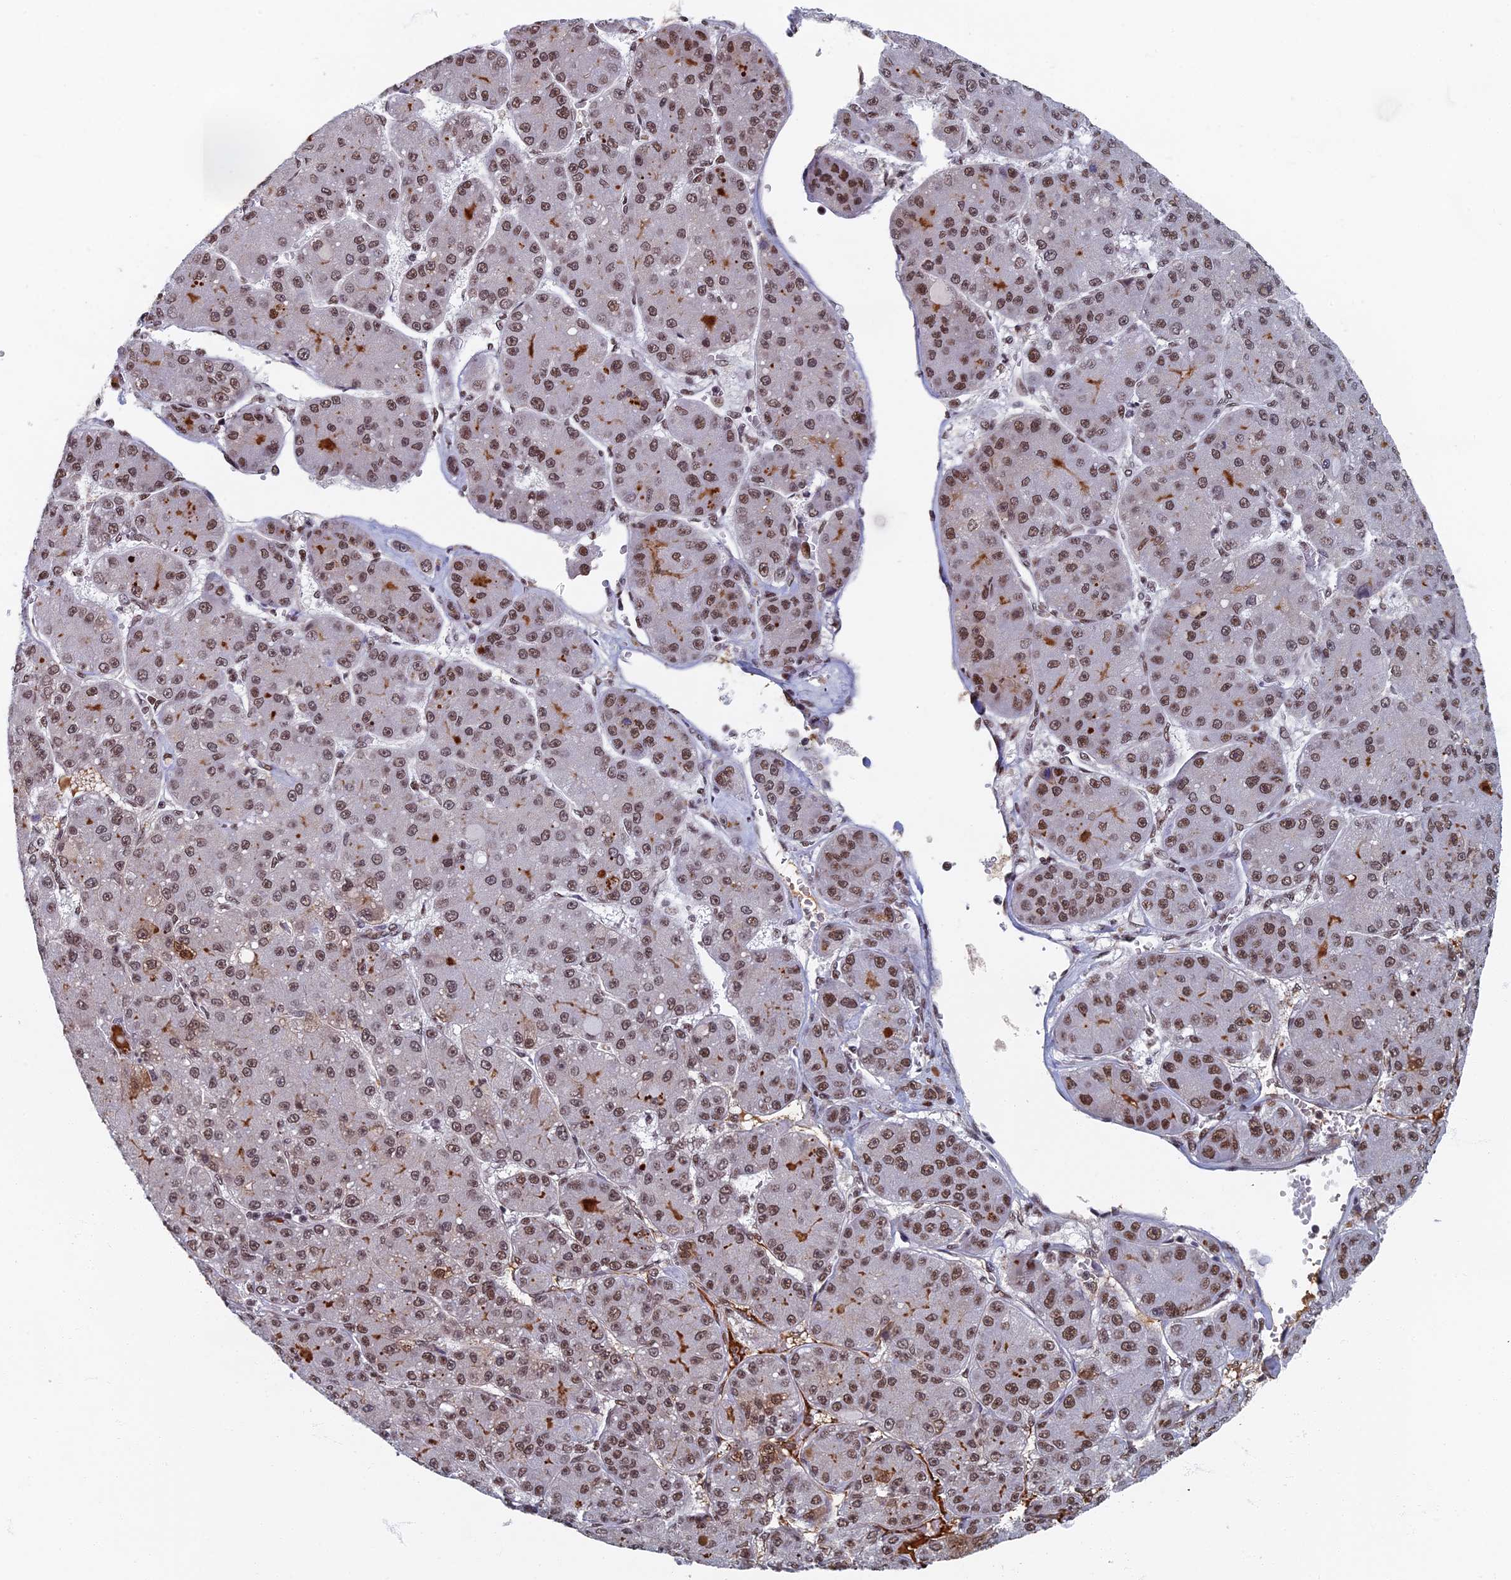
{"staining": {"intensity": "moderate", "quantity": ">75%", "location": "nuclear"}, "tissue": "liver cancer", "cell_type": "Tumor cells", "image_type": "cancer", "snomed": [{"axis": "morphology", "description": "Carcinoma, Hepatocellular, NOS"}, {"axis": "topography", "description": "Liver"}], "caption": "DAB (3,3'-diaminobenzidine) immunohistochemical staining of hepatocellular carcinoma (liver) reveals moderate nuclear protein staining in approximately >75% of tumor cells.", "gene": "TAF13", "patient": {"sex": "male", "age": 67}}